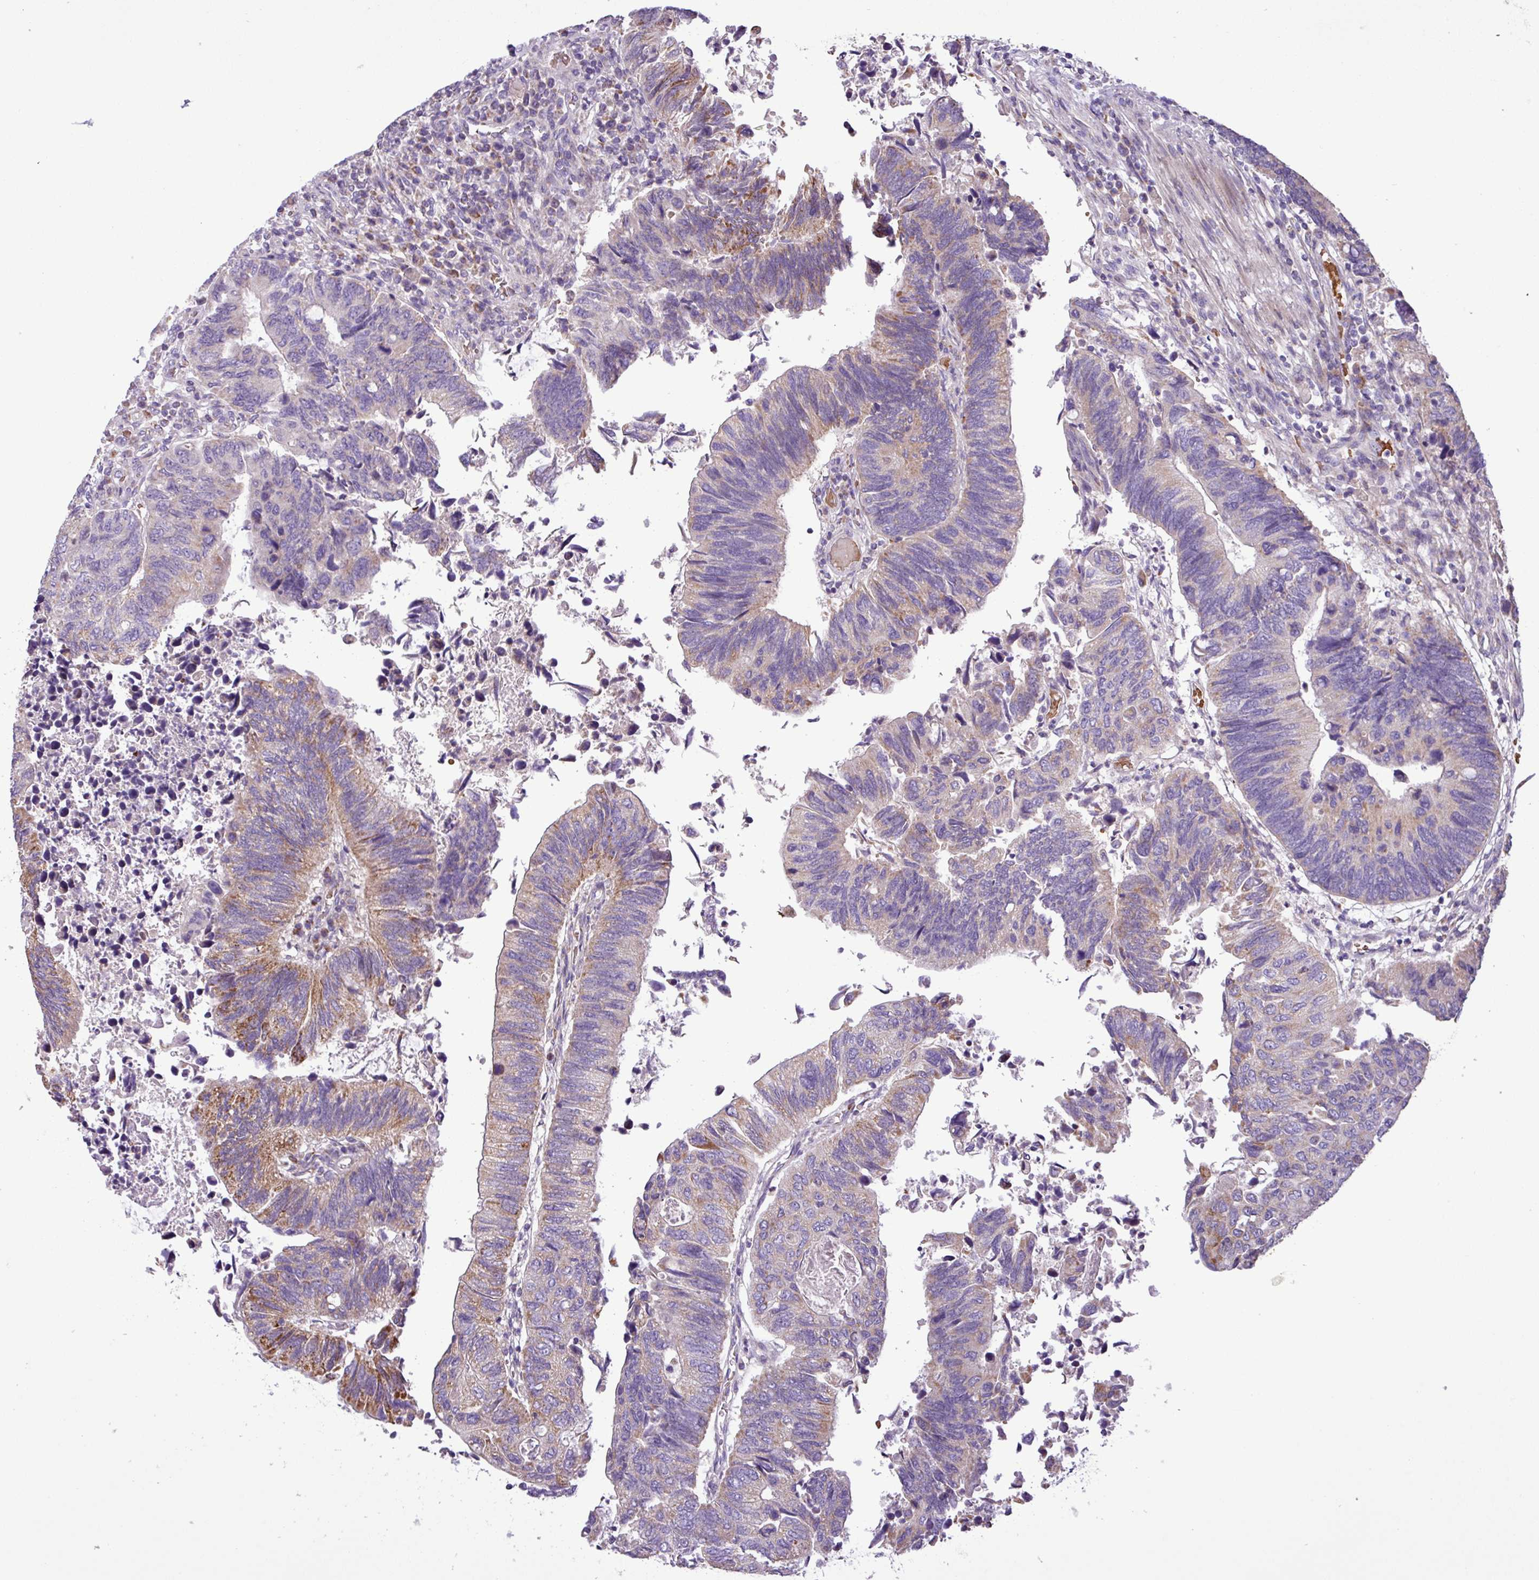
{"staining": {"intensity": "moderate", "quantity": "<25%", "location": "cytoplasmic/membranous"}, "tissue": "colorectal cancer", "cell_type": "Tumor cells", "image_type": "cancer", "snomed": [{"axis": "morphology", "description": "Adenocarcinoma, NOS"}, {"axis": "topography", "description": "Colon"}], "caption": "A brown stain highlights moderate cytoplasmic/membranous staining of a protein in human colorectal adenocarcinoma tumor cells.", "gene": "FAM183A", "patient": {"sex": "male", "age": 87}}